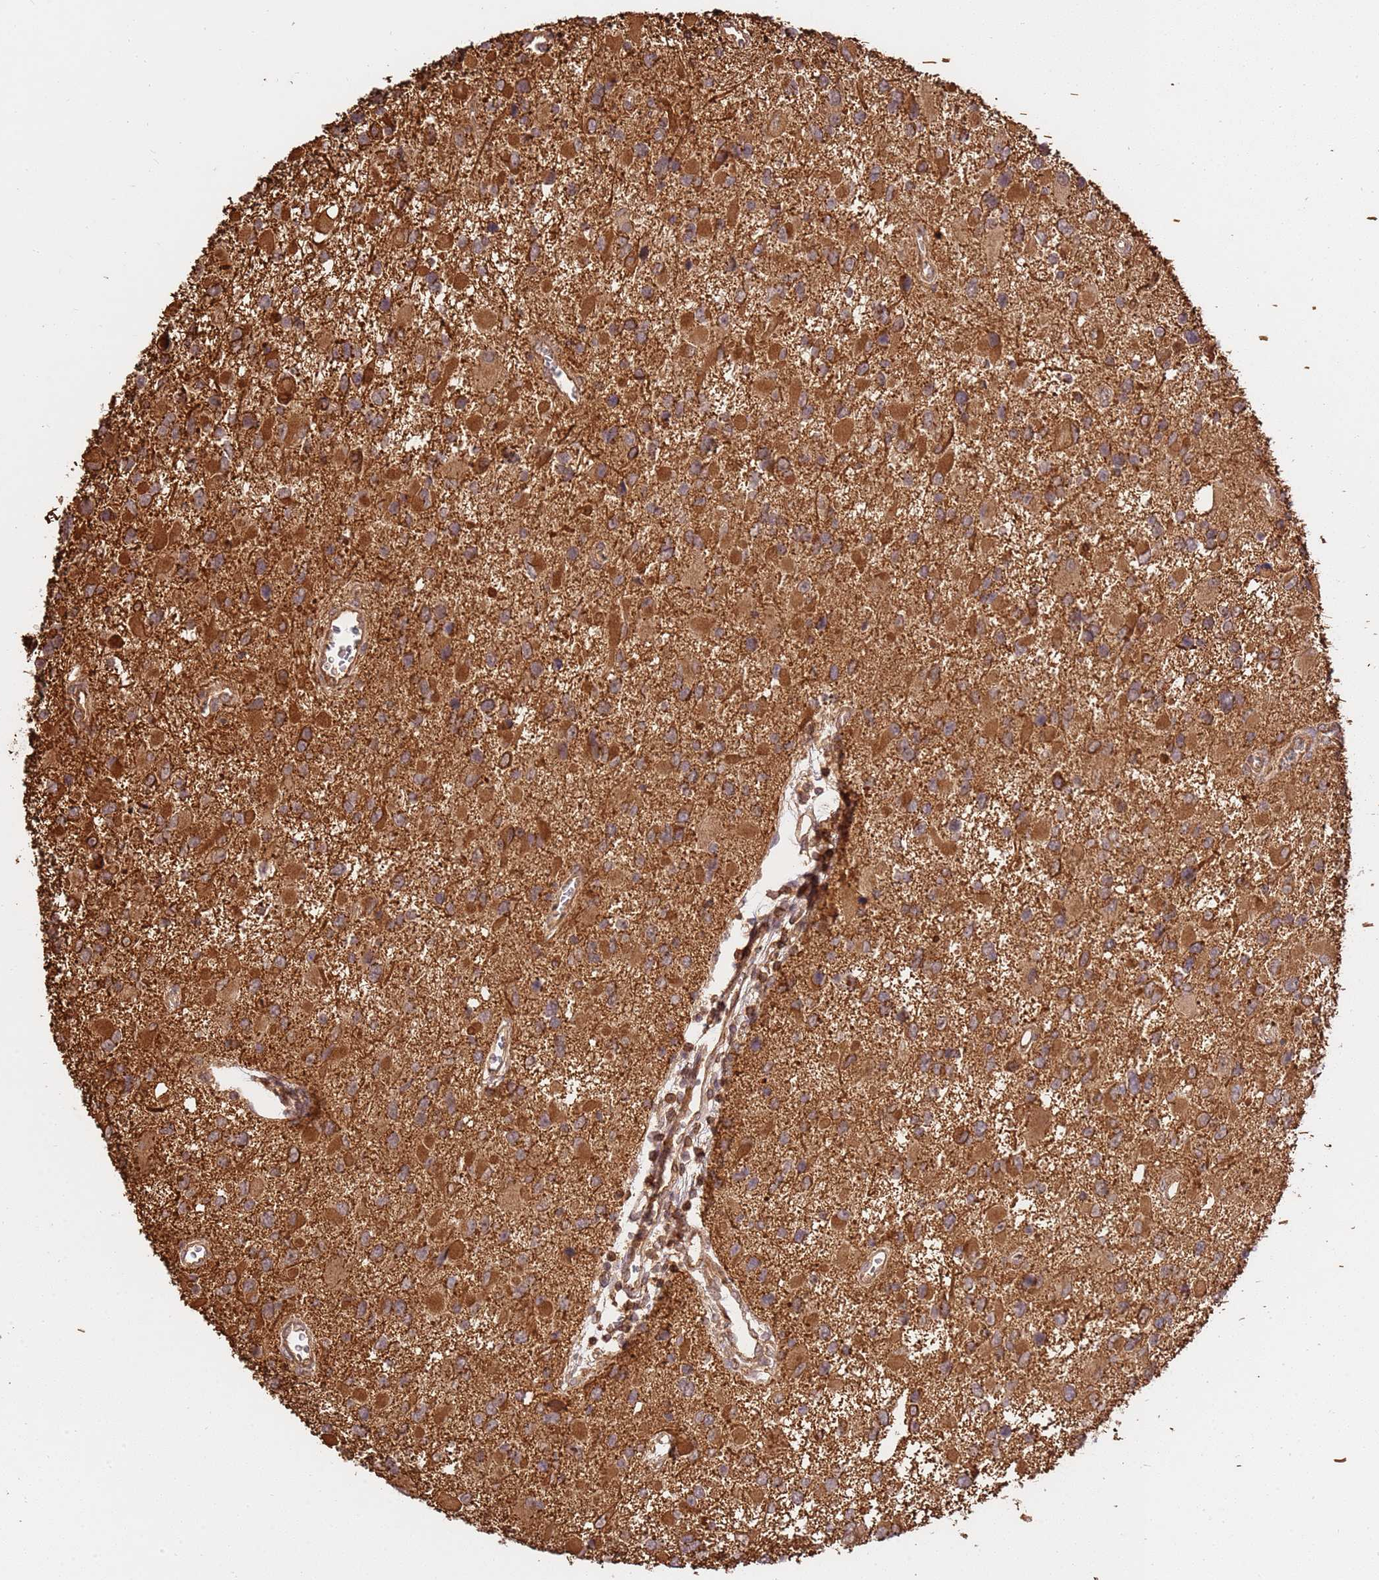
{"staining": {"intensity": "moderate", "quantity": ">75%", "location": "cytoplasmic/membranous"}, "tissue": "glioma", "cell_type": "Tumor cells", "image_type": "cancer", "snomed": [{"axis": "morphology", "description": "Glioma, malignant, High grade"}, {"axis": "topography", "description": "Brain"}], "caption": "Protein staining reveals moderate cytoplasmic/membranous staining in approximately >75% of tumor cells in glioma.", "gene": "KATNAL2", "patient": {"sex": "male", "age": 53}}